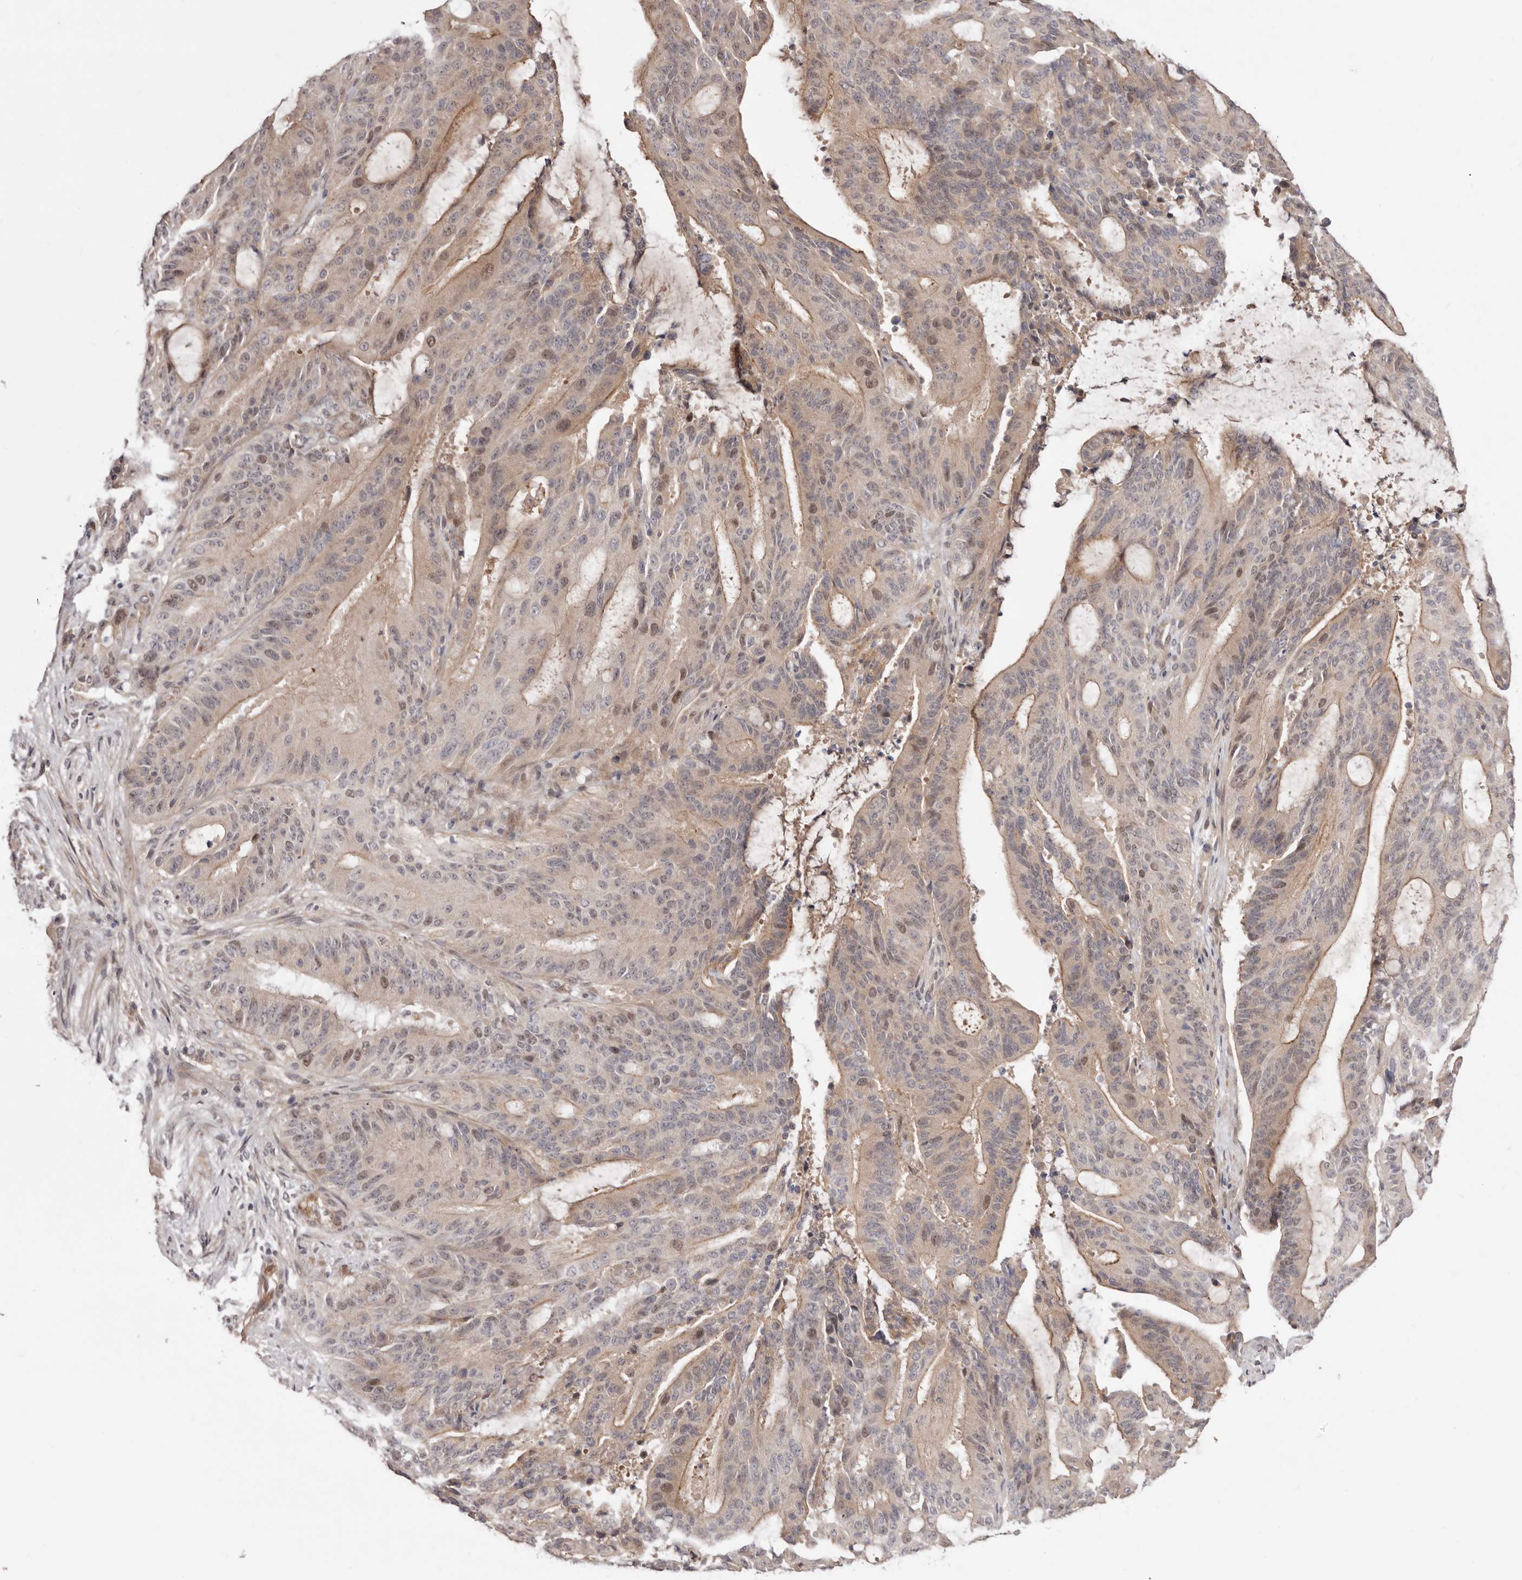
{"staining": {"intensity": "weak", "quantity": "<25%", "location": "cytoplasmic/membranous"}, "tissue": "liver cancer", "cell_type": "Tumor cells", "image_type": "cancer", "snomed": [{"axis": "morphology", "description": "Normal tissue, NOS"}, {"axis": "morphology", "description": "Cholangiocarcinoma"}, {"axis": "topography", "description": "Liver"}, {"axis": "topography", "description": "Peripheral nerve tissue"}], "caption": "High power microscopy image of an immunohistochemistry photomicrograph of liver cancer, revealing no significant staining in tumor cells.", "gene": "EGR3", "patient": {"sex": "female", "age": 73}}